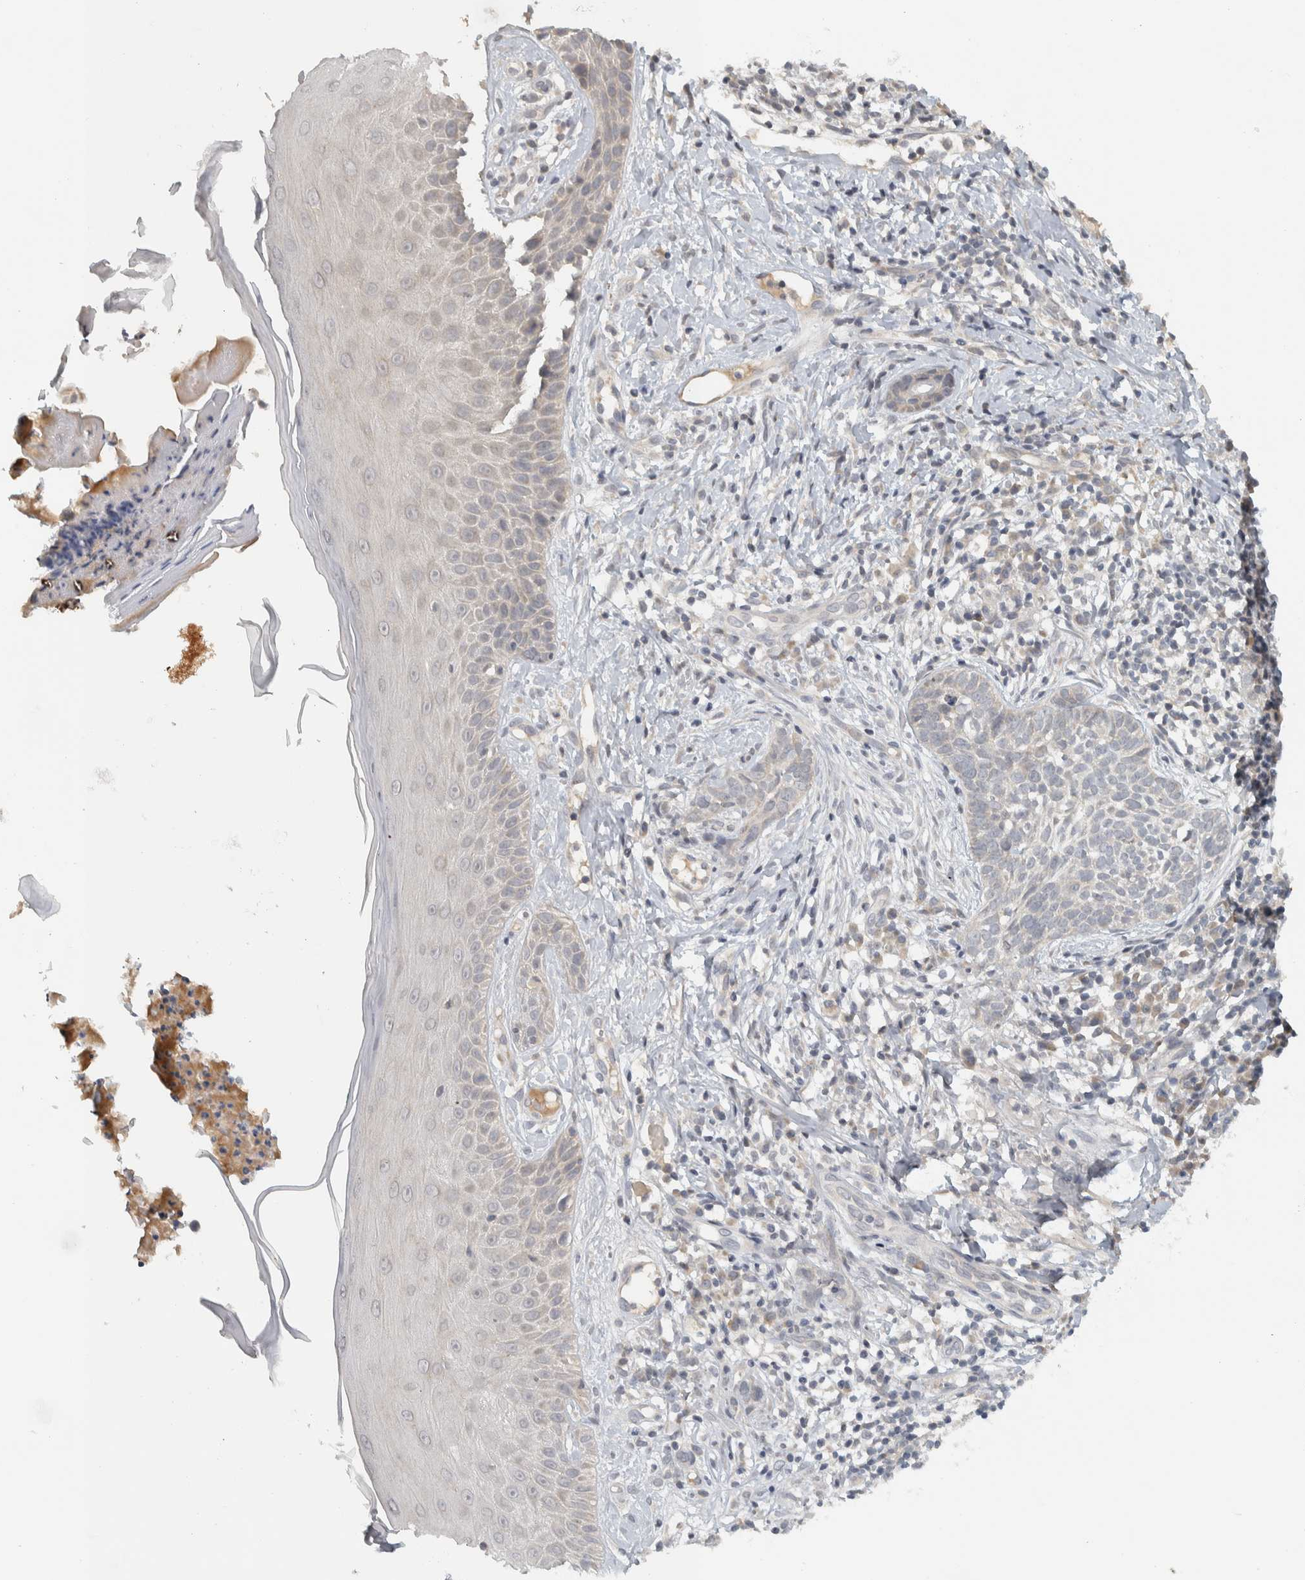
{"staining": {"intensity": "negative", "quantity": "none", "location": "none"}, "tissue": "skin cancer", "cell_type": "Tumor cells", "image_type": "cancer", "snomed": [{"axis": "morphology", "description": "Normal tissue, NOS"}, {"axis": "morphology", "description": "Basal cell carcinoma"}, {"axis": "topography", "description": "Skin"}], "caption": "Micrograph shows no protein positivity in tumor cells of skin cancer (basal cell carcinoma) tissue.", "gene": "AFP", "patient": {"sex": "male", "age": 67}}